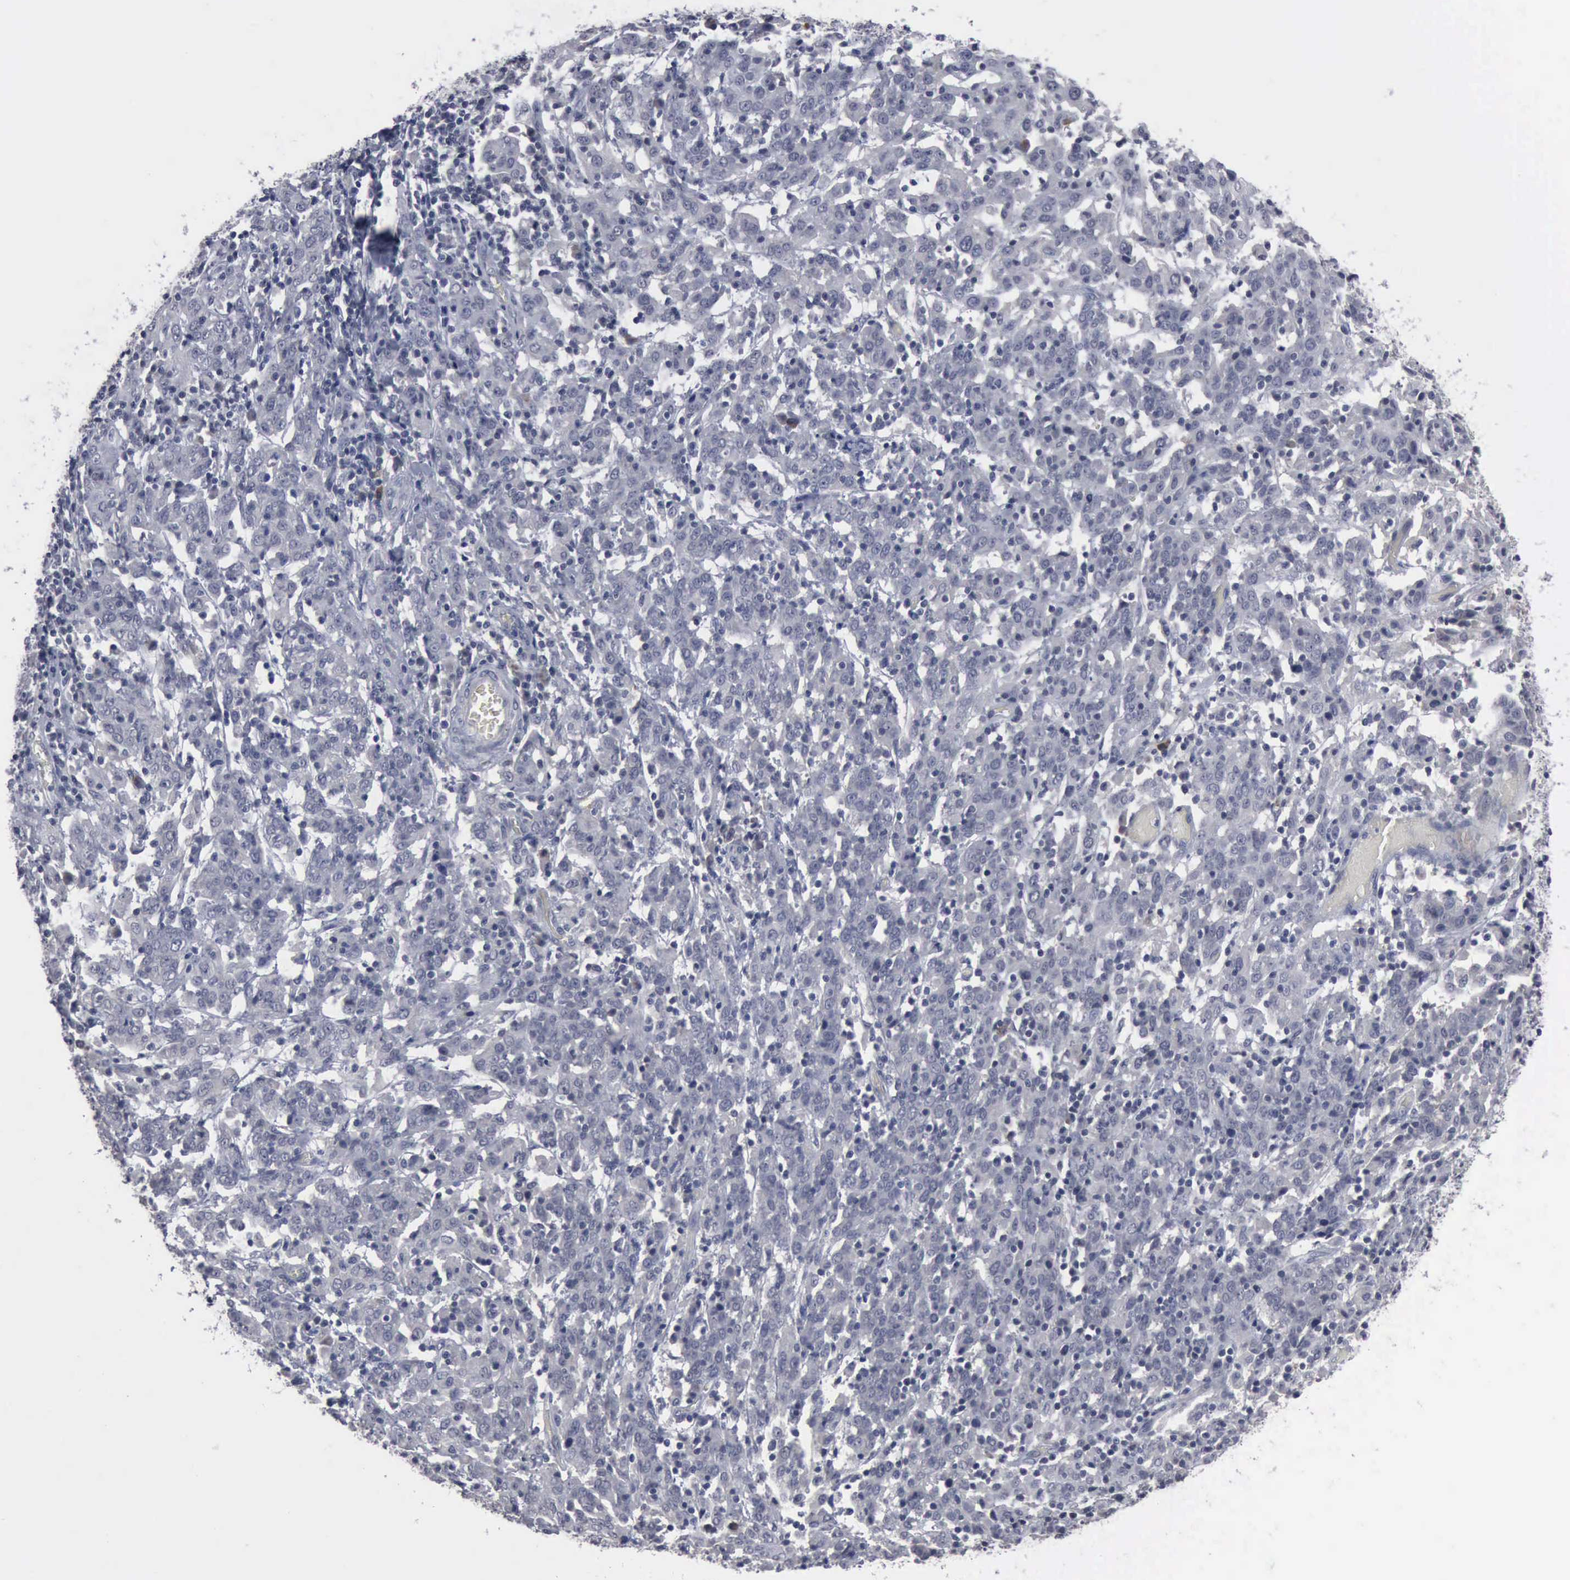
{"staining": {"intensity": "negative", "quantity": "none", "location": "none"}, "tissue": "cervical cancer", "cell_type": "Tumor cells", "image_type": "cancer", "snomed": [{"axis": "morphology", "description": "Normal tissue, NOS"}, {"axis": "morphology", "description": "Squamous cell carcinoma, NOS"}, {"axis": "topography", "description": "Cervix"}], "caption": "This histopathology image is of cervical cancer (squamous cell carcinoma) stained with immunohistochemistry (IHC) to label a protein in brown with the nuclei are counter-stained blue. There is no positivity in tumor cells.", "gene": "MYO18B", "patient": {"sex": "female", "age": 67}}